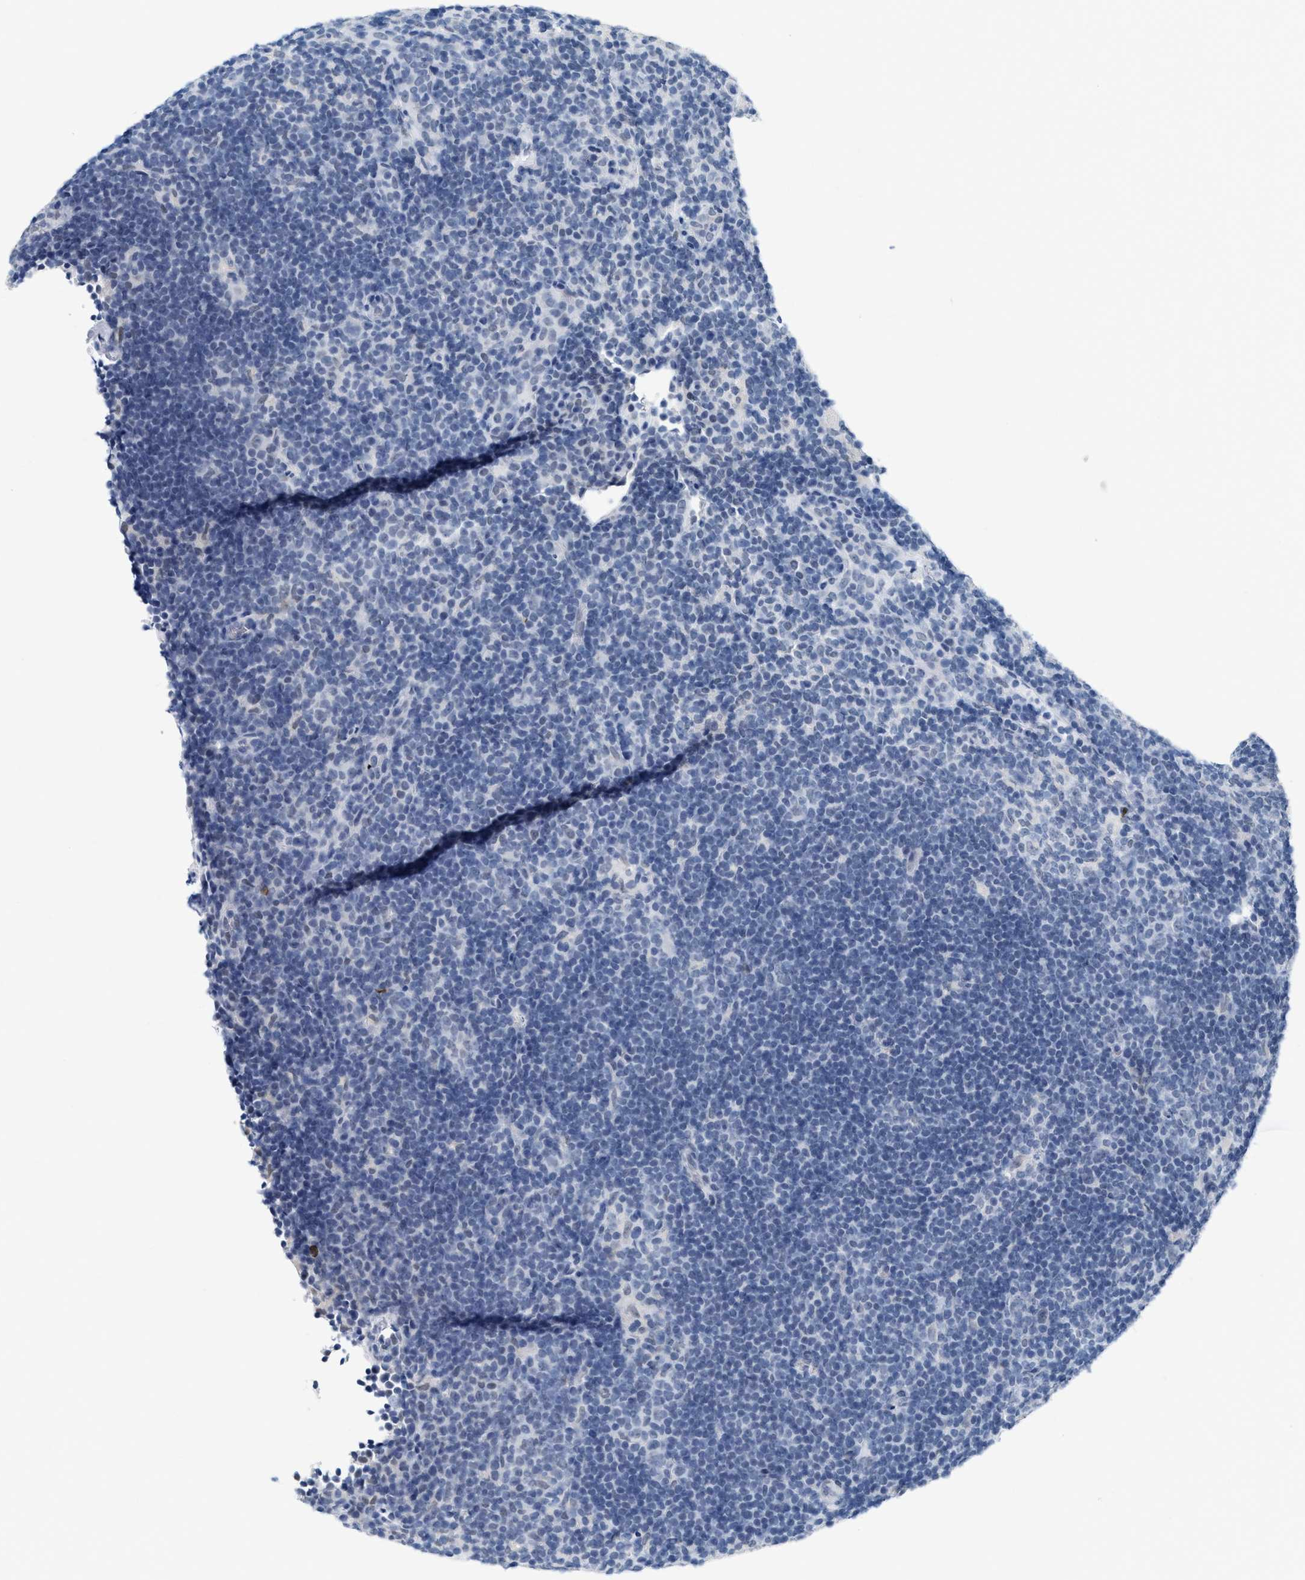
{"staining": {"intensity": "negative", "quantity": "none", "location": "none"}, "tissue": "lymphoma", "cell_type": "Tumor cells", "image_type": "cancer", "snomed": [{"axis": "morphology", "description": "Hodgkin's disease, NOS"}, {"axis": "topography", "description": "Lymph node"}], "caption": "Tumor cells are negative for protein expression in human Hodgkin's disease. (Stains: DAB immunohistochemistry with hematoxylin counter stain, Microscopy: brightfield microscopy at high magnification).", "gene": "XIRP1", "patient": {"sex": "female", "age": 57}}